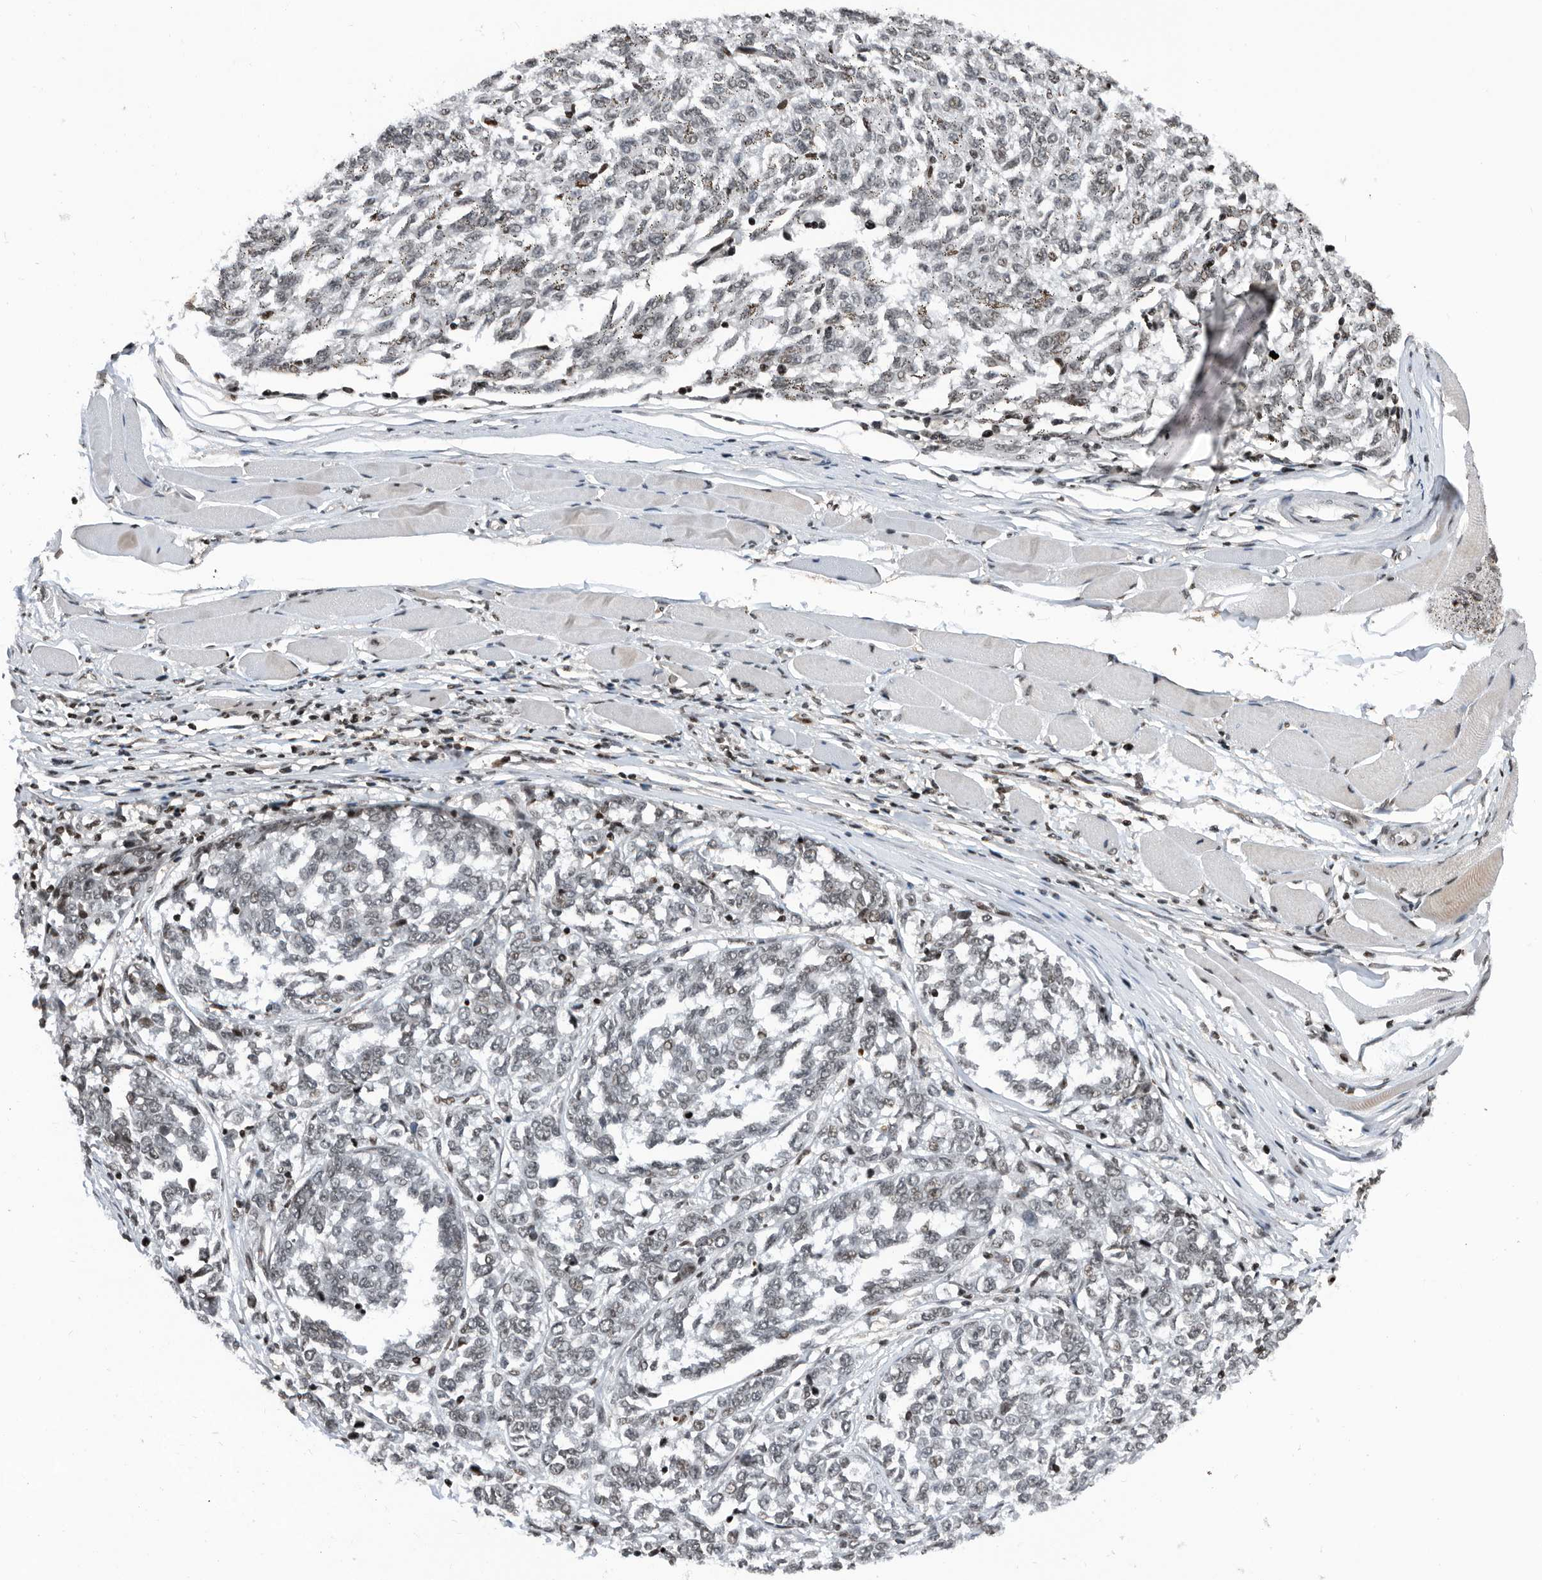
{"staining": {"intensity": "negative", "quantity": "none", "location": "none"}, "tissue": "melanoma", "cell_type": "Tumor cells", "image_type": "cancer", "snomed": [{"axis": "morphology", "description": "Malignant melanoma, NOS"}, {"axis": "topography", "description": "Skin"}], "caption": "Photomicrograph shows no significant protein staining in tumor cells of malignant melanoma.", "gene": "SNRNP48", "patient": {"sex": "female", "age": 72}}